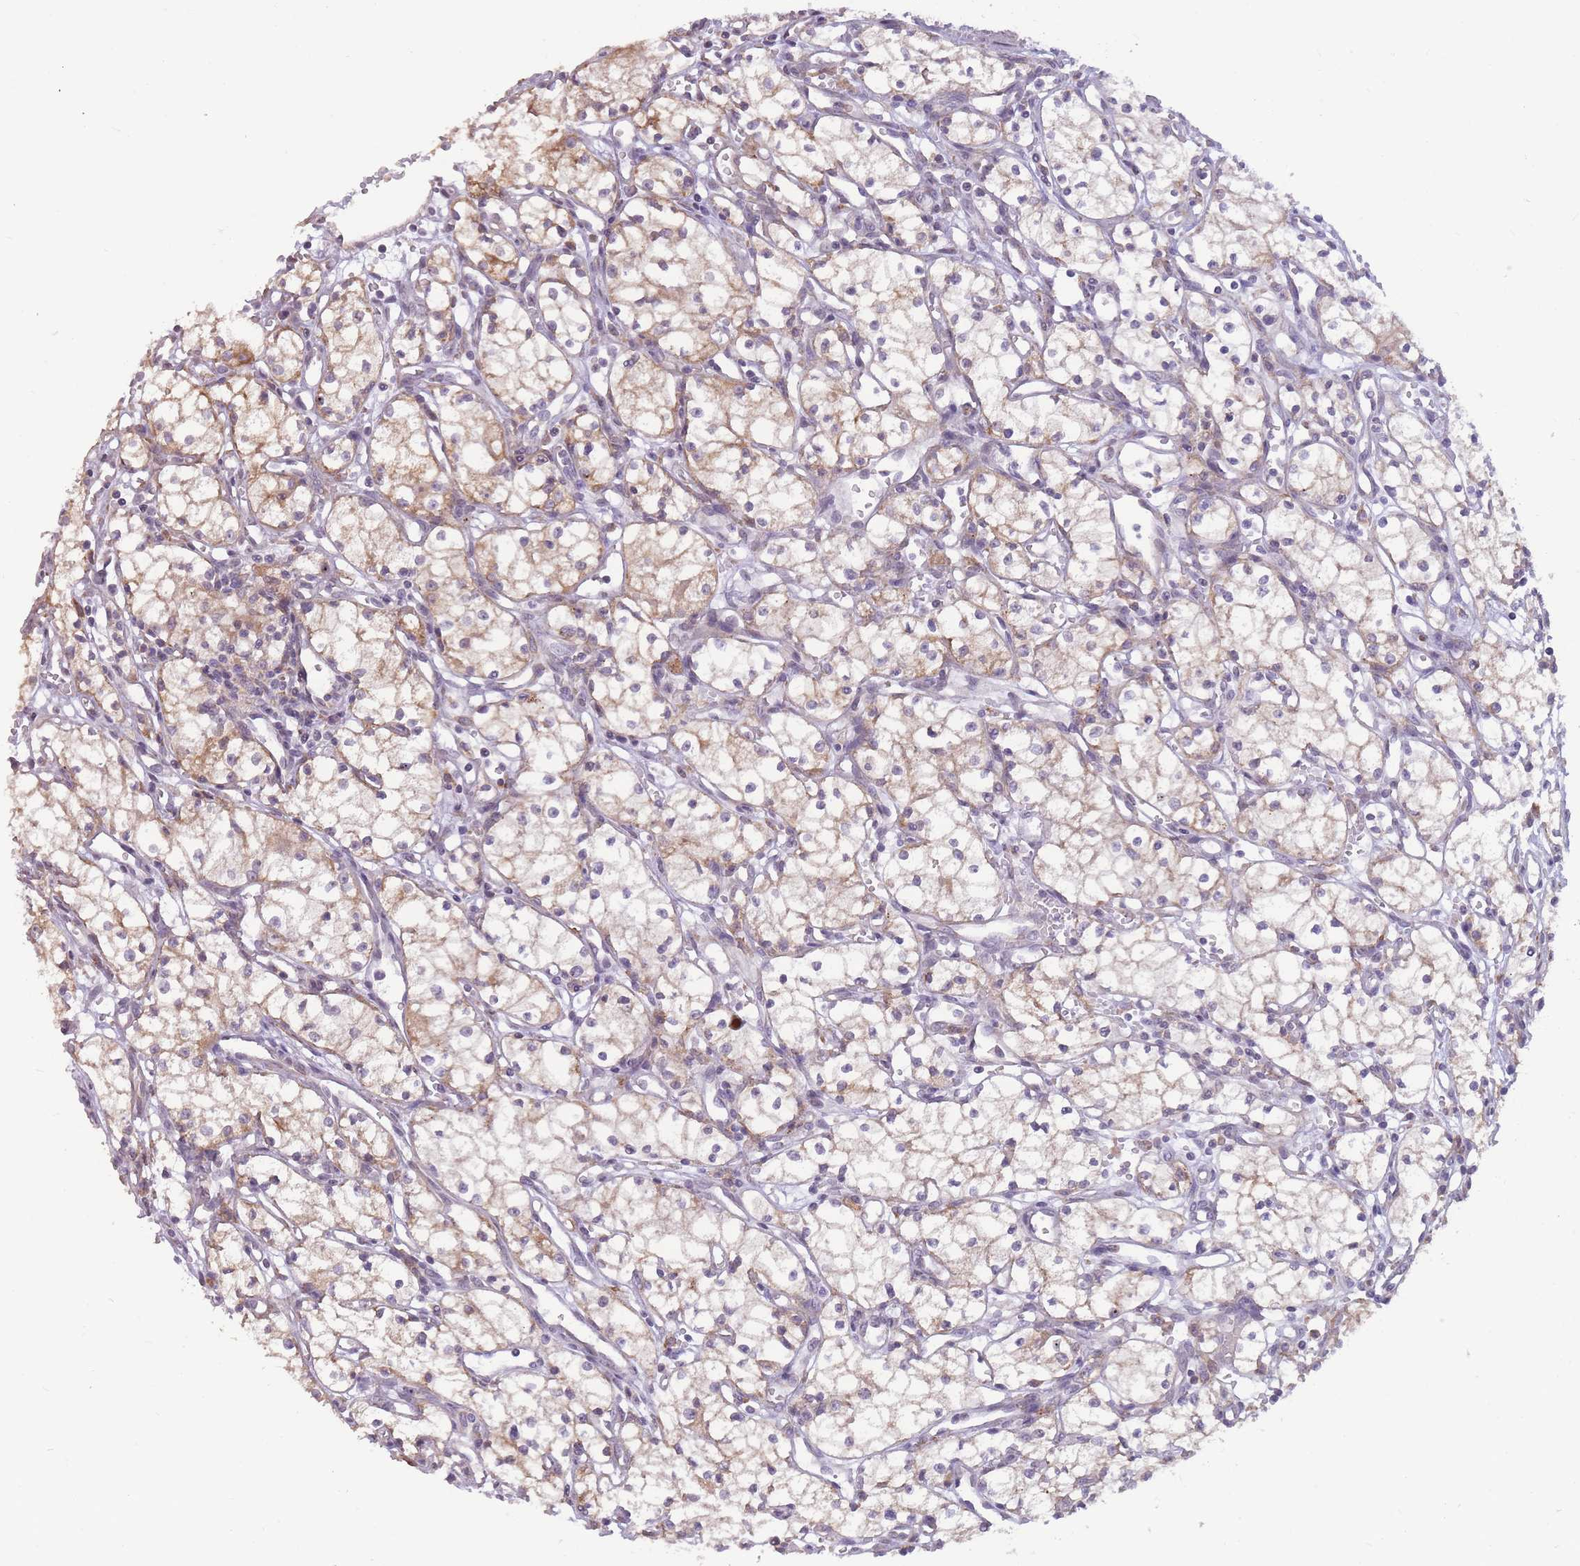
{"staining": {"intensity": "weak", "quantity": "25%-75%", "location": "cytoplasmic/membranous"}, "tissue": "renal cancer", "cell_type": "Tumor cells", "image_type": "cancer", "snomed": [{"axis": "morphology", "description": "Adenocarcinoma, NOS"}, {"axis": "topography", "description": "Kidney"}], "caption": "A histopathology image of human adenocarcinoma (renal) stained for a protein exhibits weak cytoplasmic/membranous brown staining in tumor cells.", "gene": "TRAPPC5", "patient": {"sex": "male", "age": 59}}